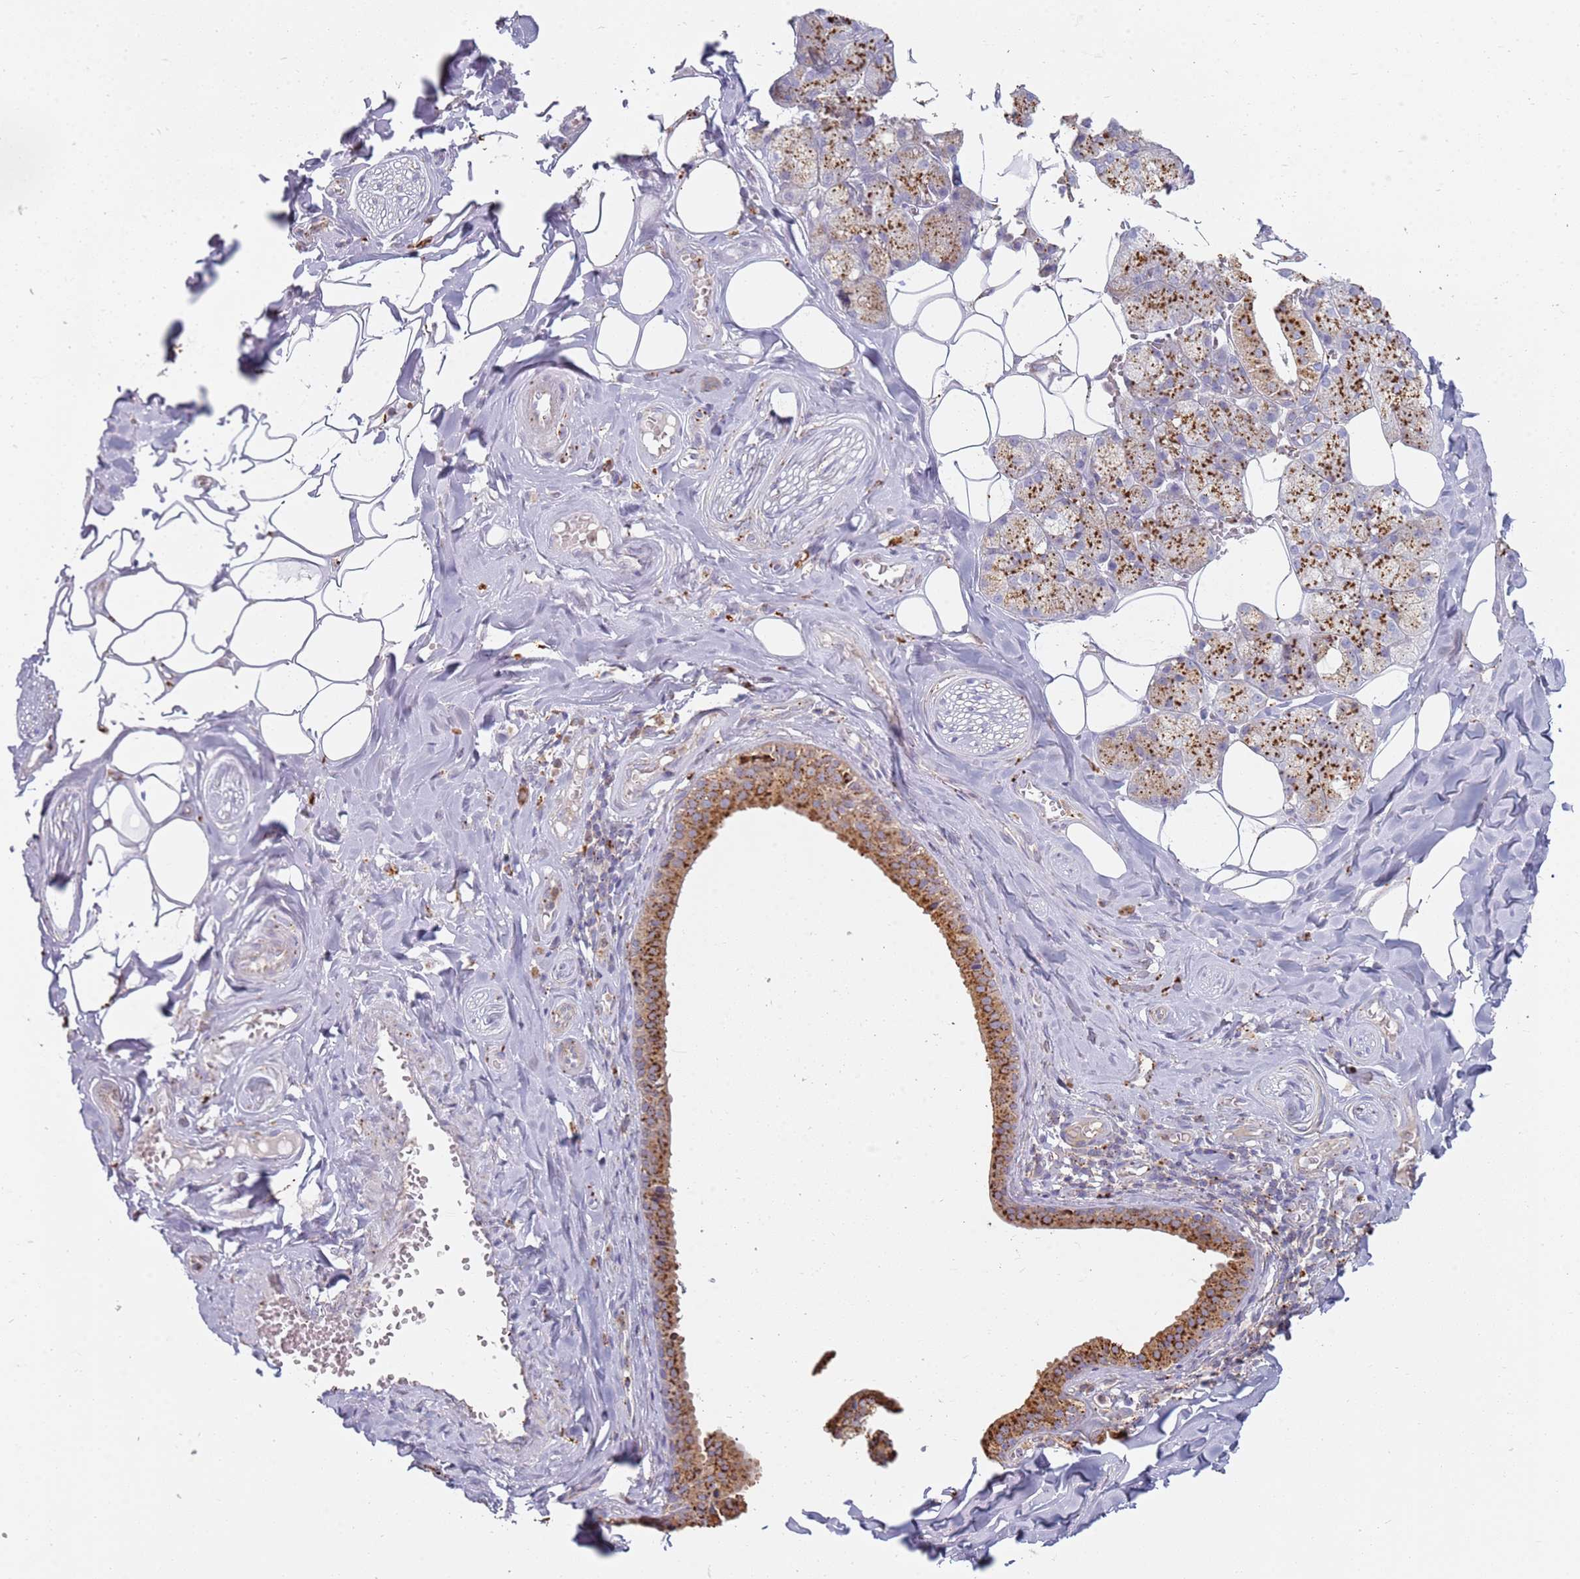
{"staining": {"intensity": "strong", "quantity": "25%-75%", "location": "cytoplasmic/membranous"}, "tissue": "salivary gland", "cell_type": "Glandular cells", "image_type": "normal", "snomed": [{"axis": "morphology", "description": "Normal tissue, NOS"}, {"axis": "topography", "description": "Salivary gland"}], "caption": "Protein expression analysis of unremarkable salivary gland exhibits strong cytoplasmic/membranous staining in approximately 25%-75% of glandular cells.", "gene": "TMEM229B", "patient": {"sex": "male", "age": 62}}